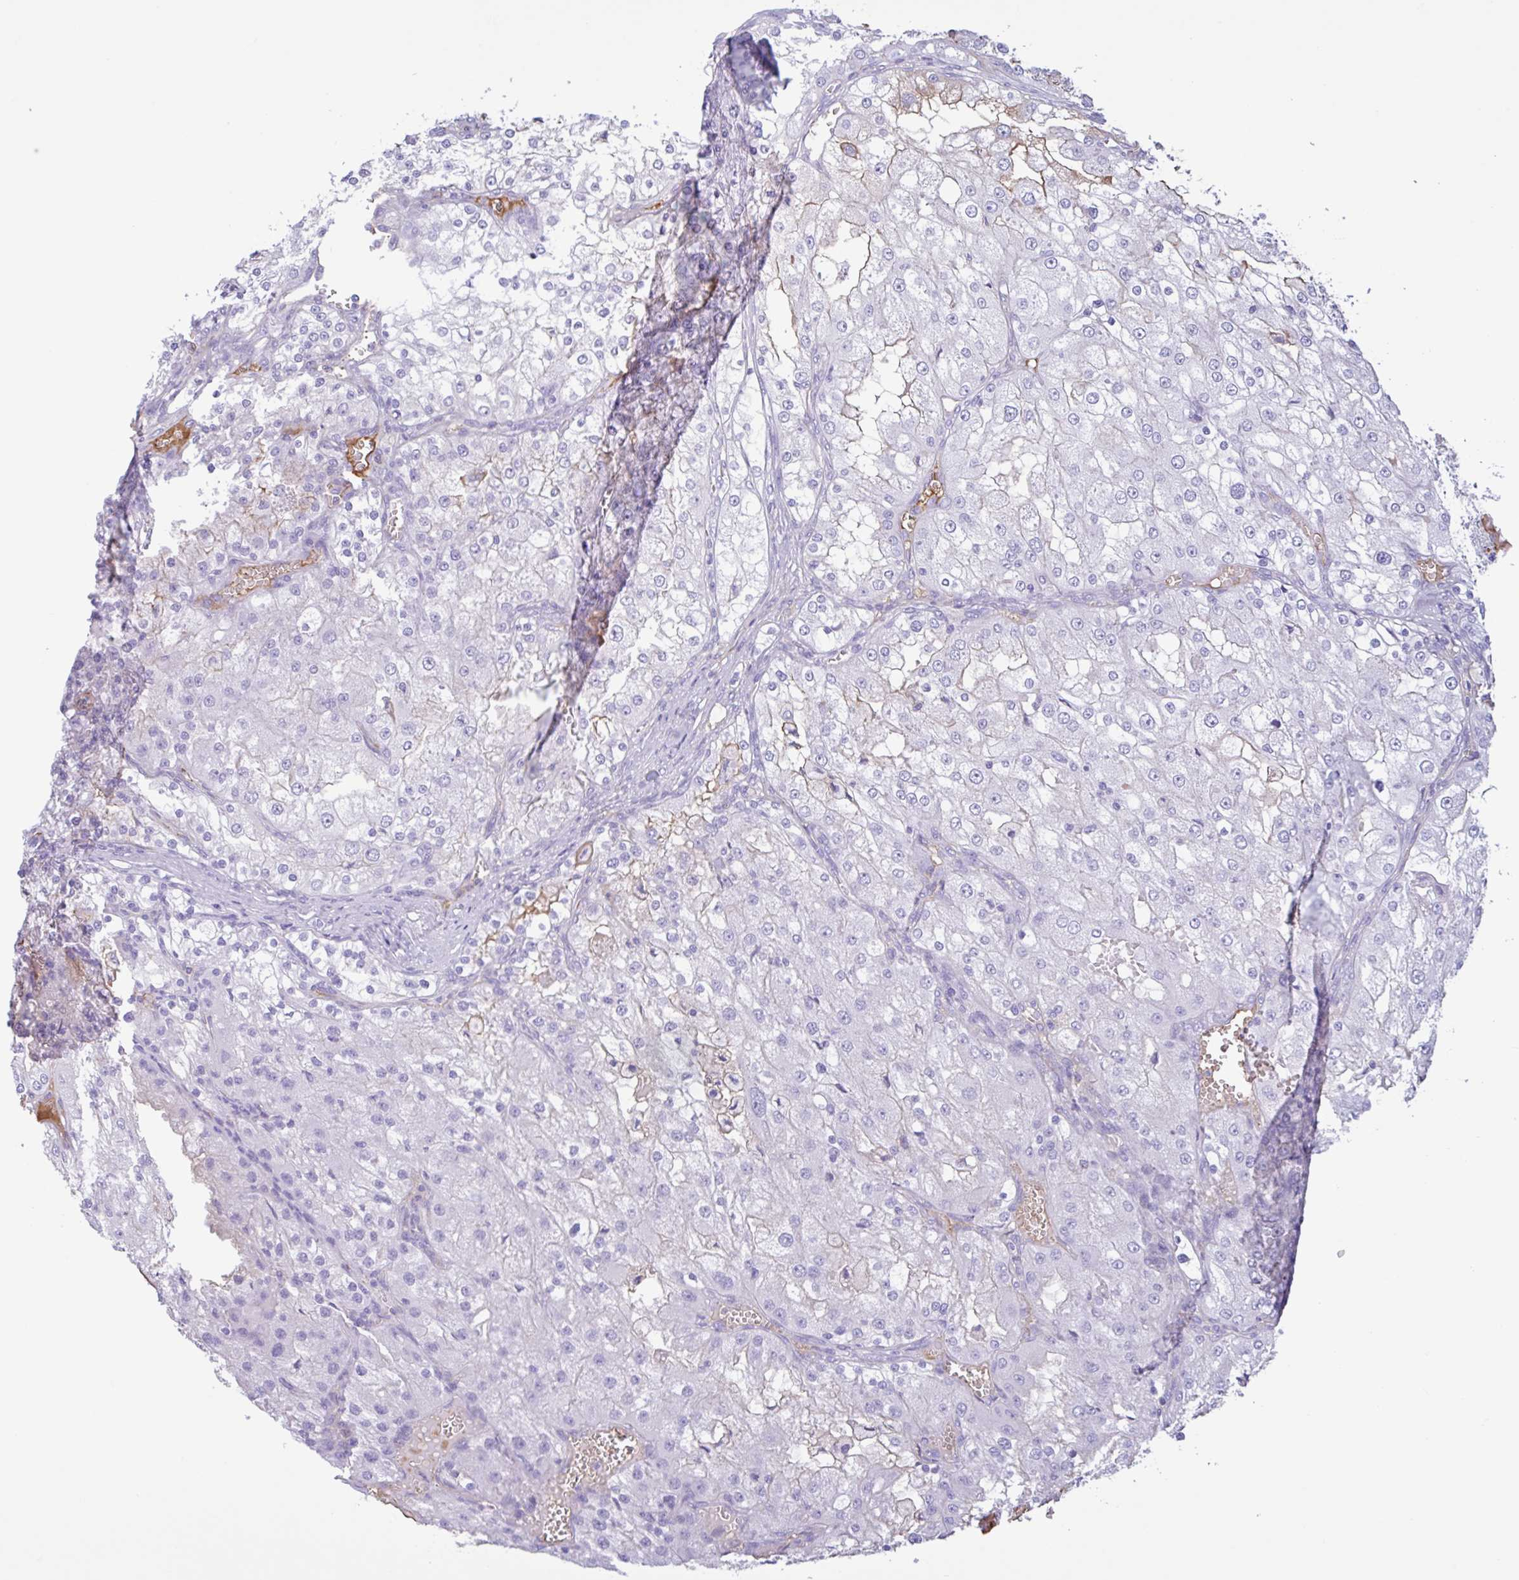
{"staining": {"intensity": "negative", "quantity": "none", "location": "none"}, "tissue": "renal cancer", "cell_type": "Tumor cells", "image_type": "cancer", "snomed": [{"axis": "morphology", "description": "Adenocarcinoma, NOS"}, {"axis": "topography", "description": "Kidney"}], "caption": "DAB (3,3'-diaminobenzidine) immunohistochemical staining of human renal adenocarcinoma exhibits no significant positivity in tumor cells. (DAB immunohistochemistry, high magnification).", "gene": "LARGE2", "patient": {"sex": "female", "age": 74}}